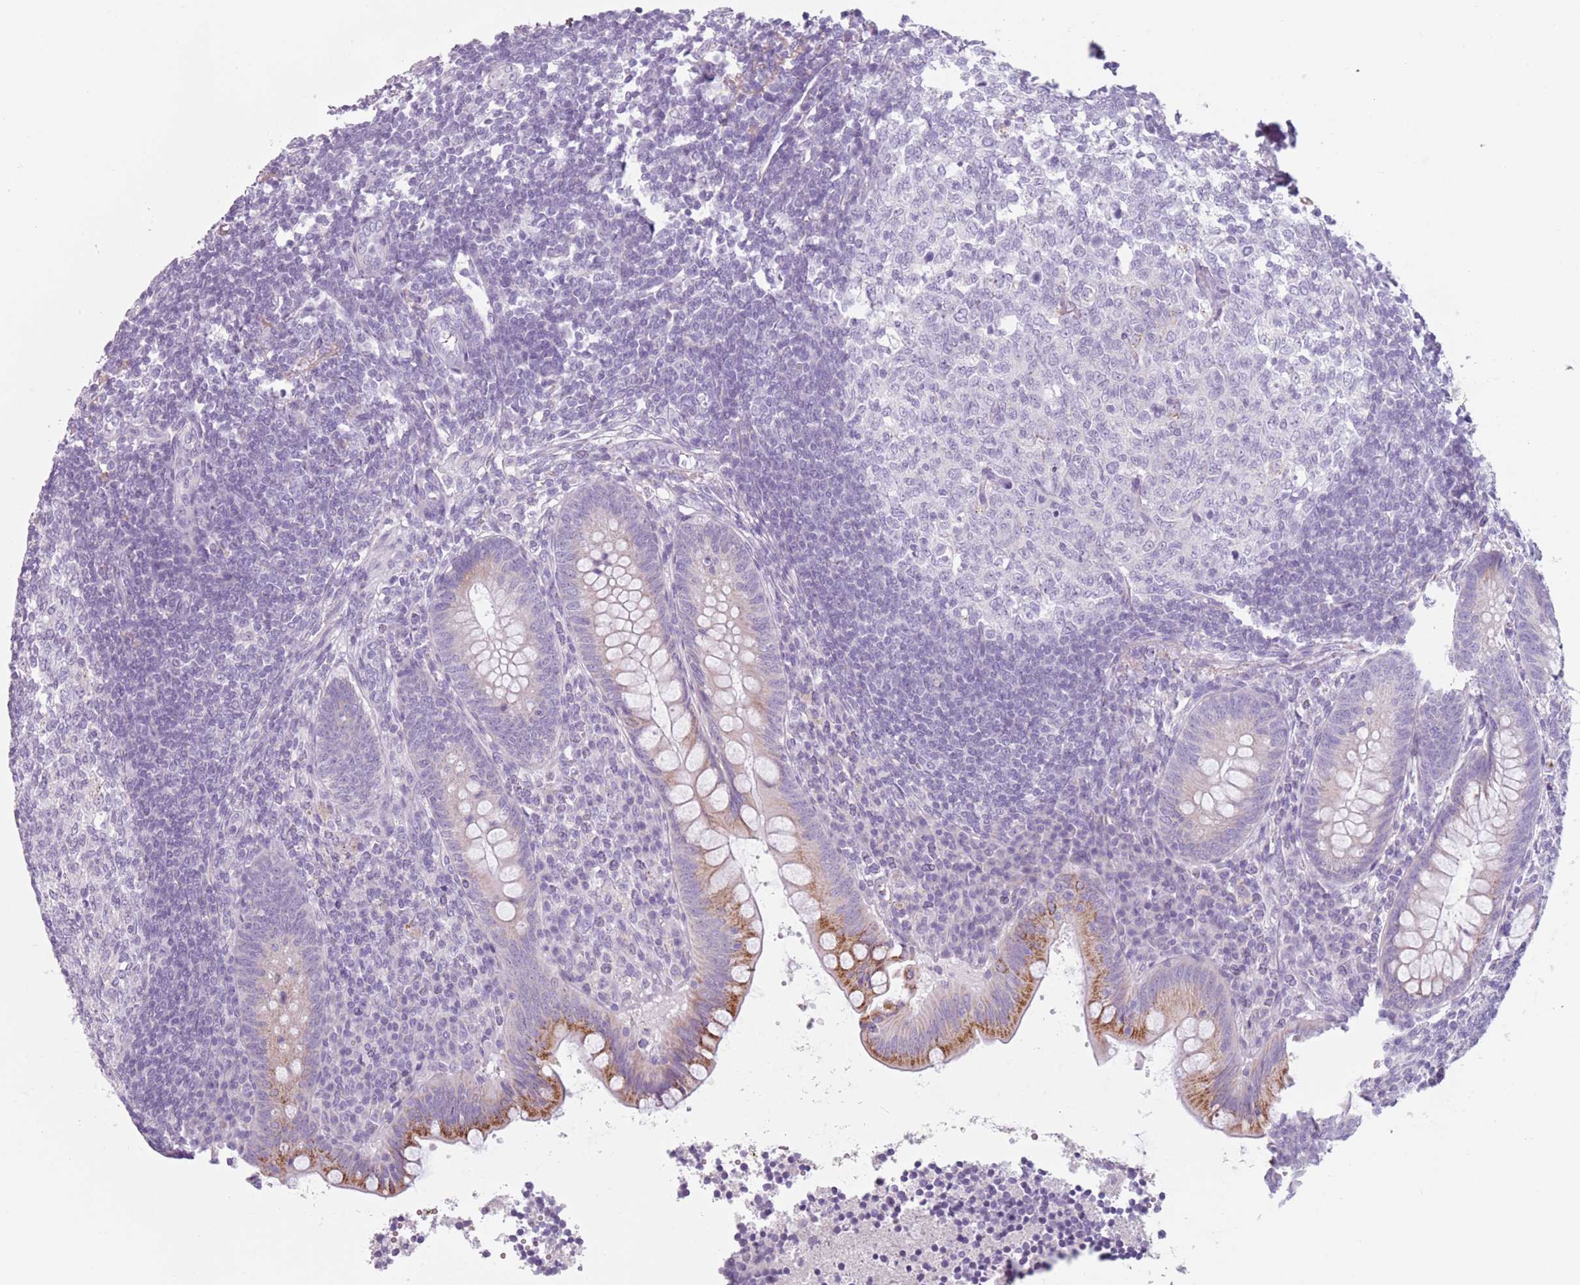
{"staining": {"intensity": "moderate", "quantity": "<25%", "location": "cytoplasmic/membranous"}, "tissue": "appendix", "cell_type": "Glandular cells", "image_type": "normal", "snomed": [{"axis": "morphology", "description": "Normal tissue, NOS"}, {"axis": "topography", "description": "Appendix"}], "caption": "Glandular cells show low levels of moderate cytoplasmic/membranous expression in about <25% of cells in unremarkable human appendix.", "gene": "MEGF8", "patient": {"sex": "female", "age": 33}}